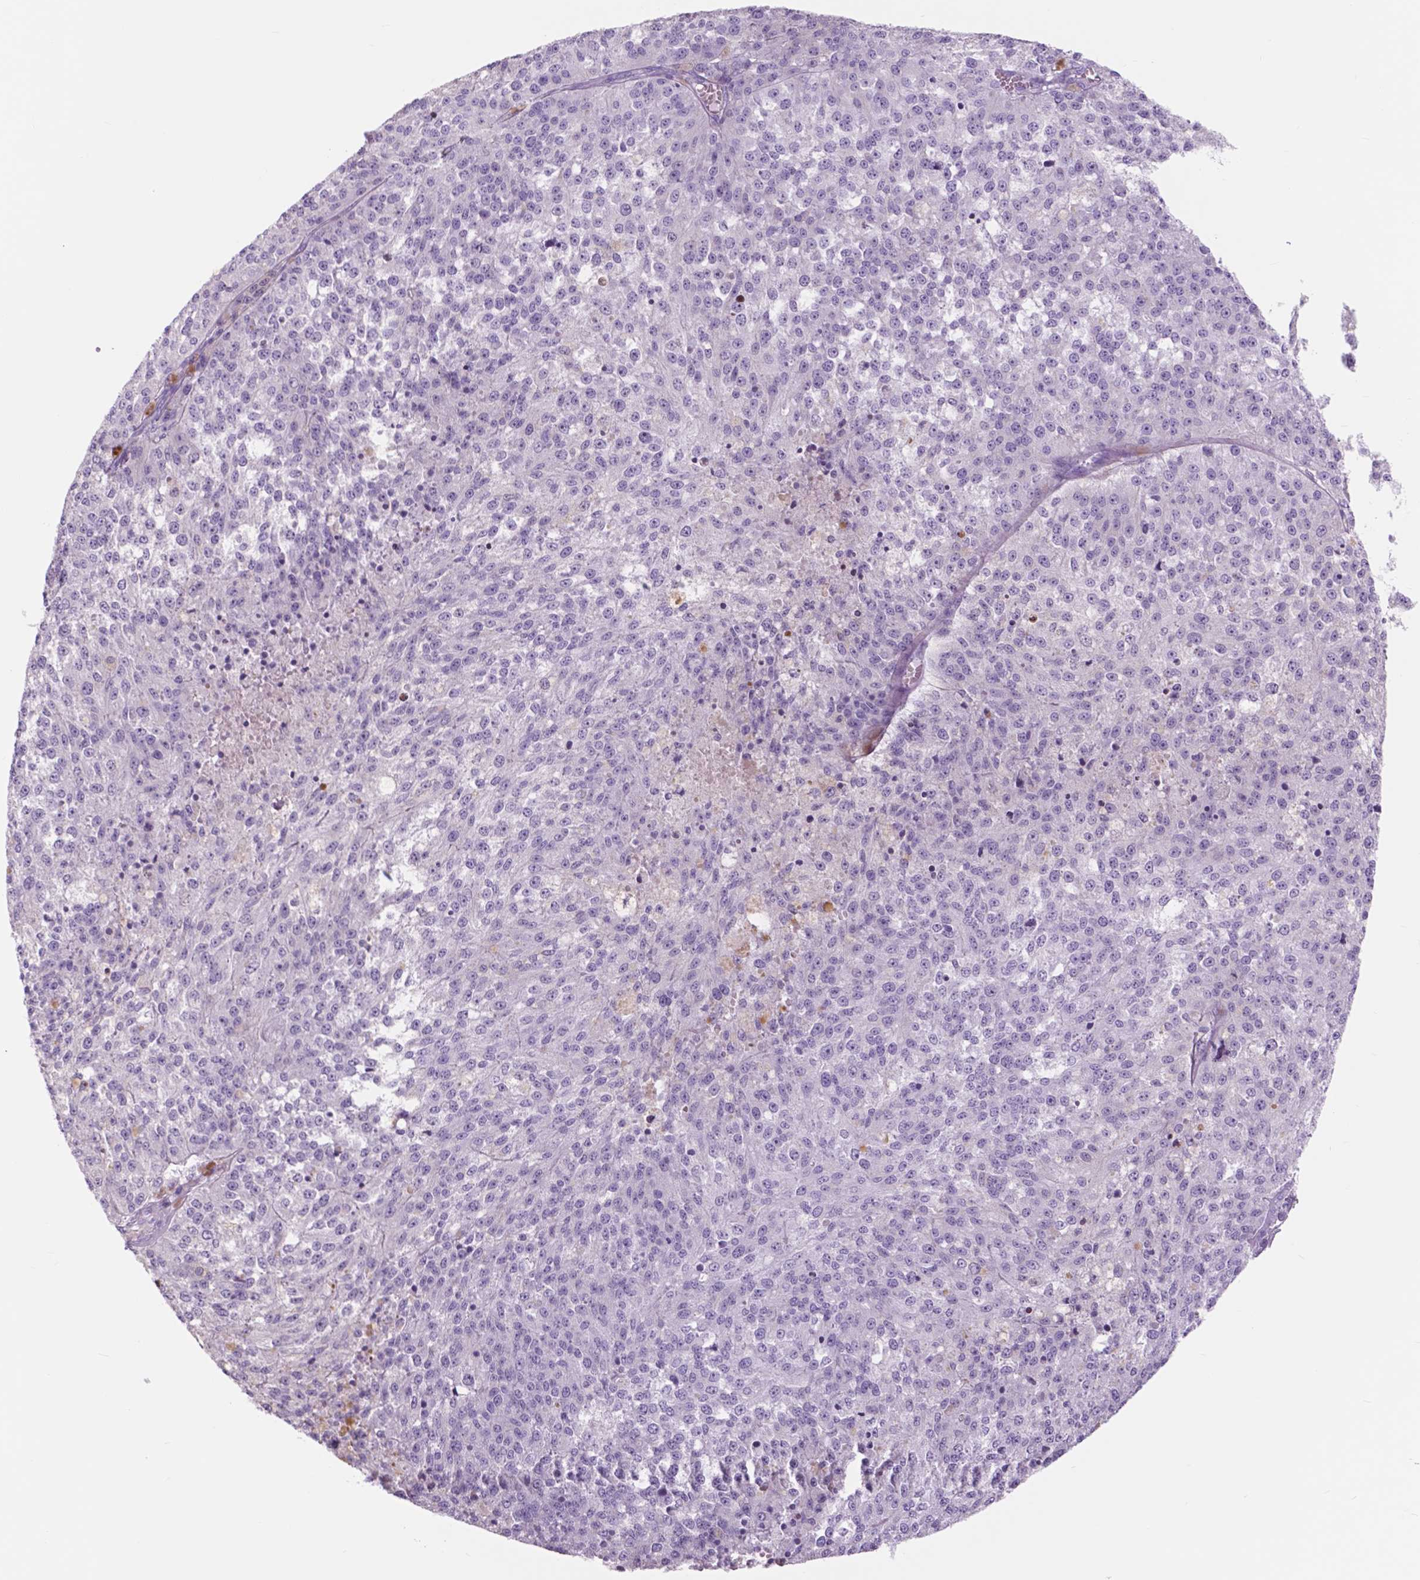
{"staining": {"intensity": "negative", "quantity": "none", "location": "none"}, "tissue": "melanoma", "cell_type": "Tumor cells", "image_type": "cancer", "snomed": [{"axis": "morphology", "description": "Malignant melanoma, Metastatic site"}, {"axis": "topography", "description": "Lymph node"}], "caption": "A high-resolution photomicrograph shows immunohistochemistry staining of malignant melanoma (metastatic site), which reveals no significant expression in tumor cells. (DAB (3,3'-diaminobenzidine) immunohistochemistry, high magnification).", "gene": "FXYD2", "patient": {"sex": "female", "age": 64}}